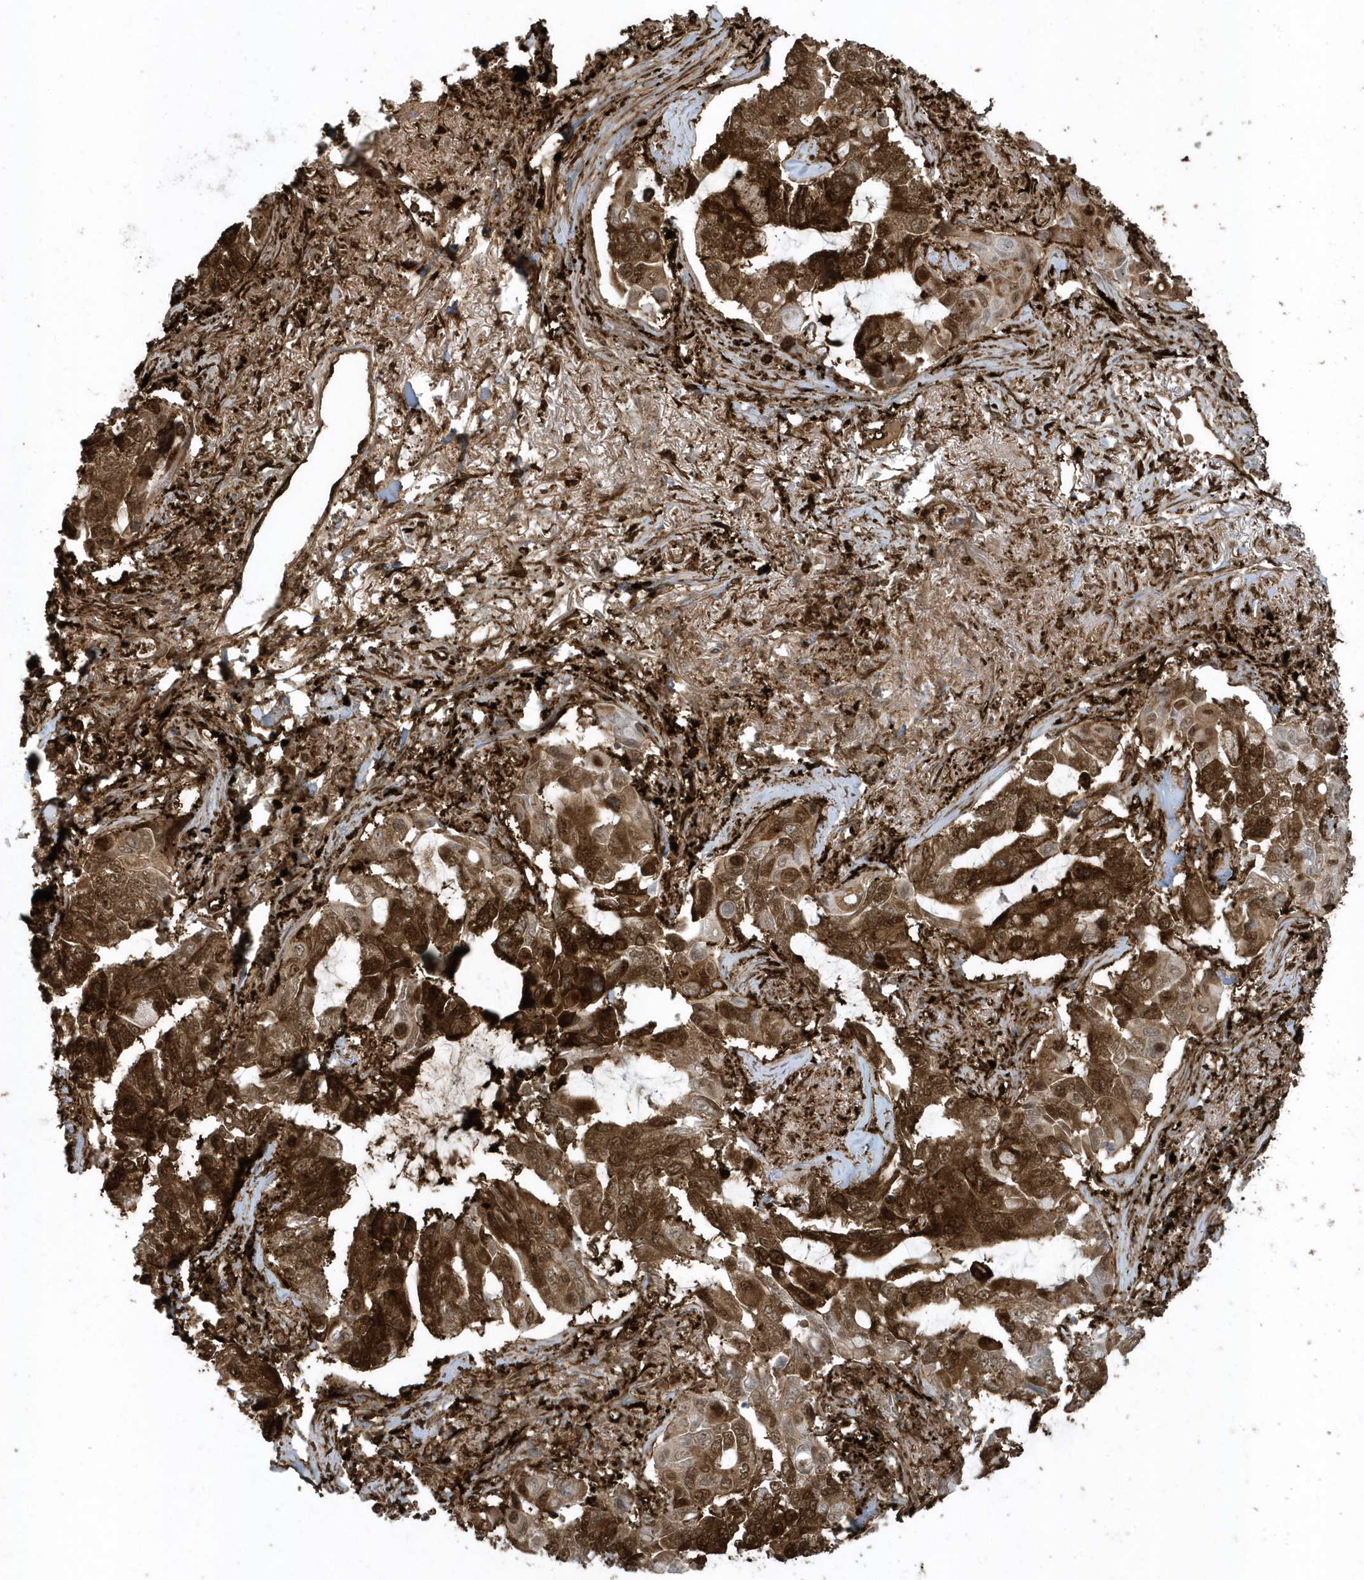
{"staining": {"intensity": "strong", "quantity": ">75%", "location": "cytoplasmic/membranous"}, "tissue": "lung cancer", "cell_type": "Tumor cells", "image_type": "cancer", "snomed": [{"axis": "morphology", "description": "Adenocarcinoma, NOS"}, {"axis": "topography", "description": "Lung"}], "caption": "Lung adenocarcinoma was stained to show a protein in brown. There is high levels of strong cytoplasmic/membranous expression in about >75% of tumor cells. The staining is performed using DAB (3,3'-diaminobenzidine) brown chromogen to label protein expression. The nuclei are counter-stained blue using hematoxylin.", "gene": "CLCN6", "patient": {"sex": "male", "age": 64}}